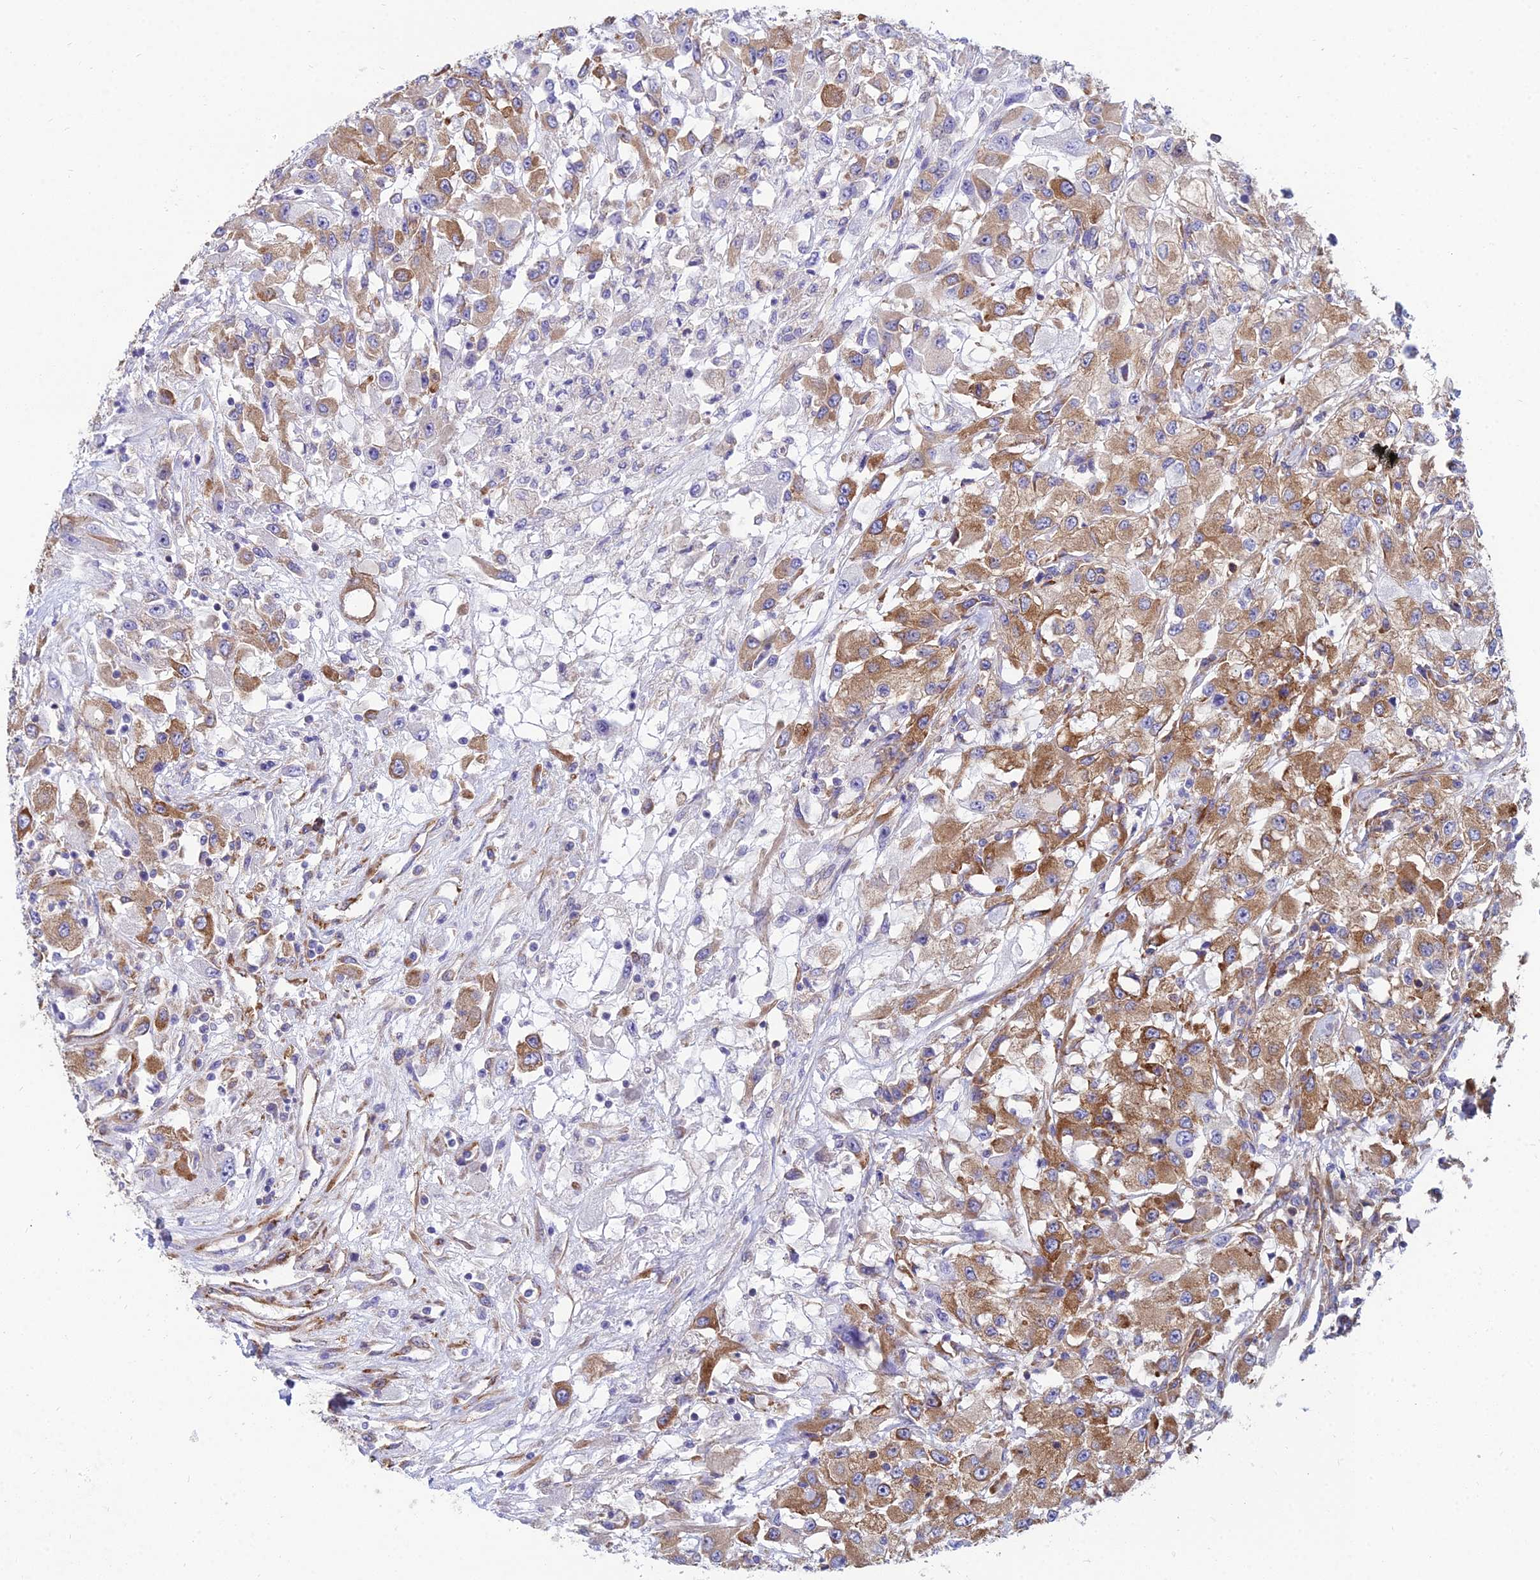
{"staining": {"intensity": "moderate", "quantity": ">75%", "location": "cytoplasmic/membranous"}, "tissue": "renal cancer", "cell_type": "Tumor cells", "image_type": "cancer", "snomed": [{"axis": "morphology", "description": "Adenocarcinoma, NOS"}, {"axis": "topography", "description": "Kidney"}], "caption": "Immunohistochemical staining of human renal cancer (adenocarcinoma) displays moderate cytoplasmic/membranous protein positivity in about >75% of tumor cells.", "gene": "TXLNA", "patient": {"sex": "female", "age": 67}}